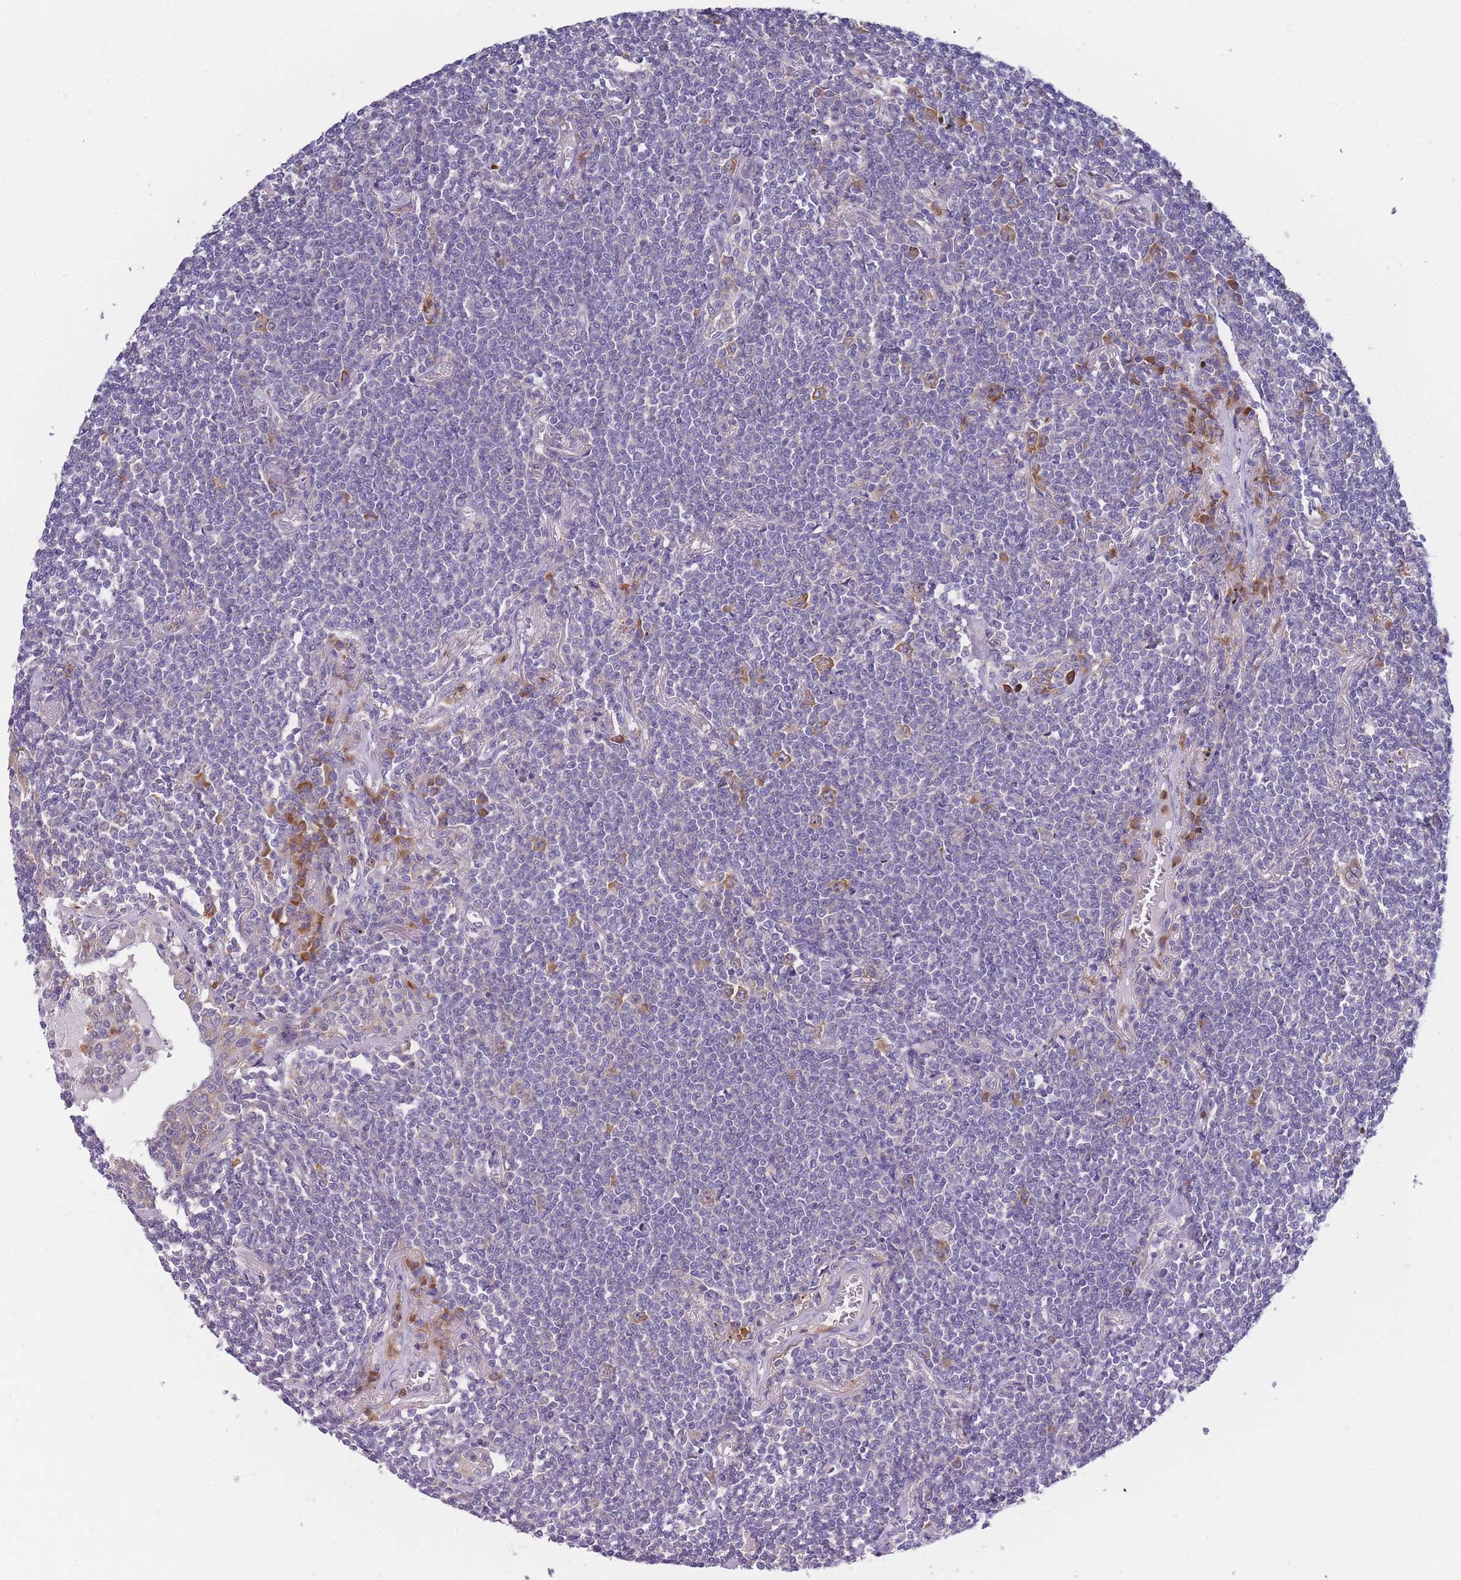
{"staining": {"intensity": "negative", "quantity": "none", "location": "none"}, "tissue": "lymphoma", "cell_type": "Tumor cells", "image_type": "cancer", "snomed": [{"axis": "morphology", "description": "Malignant lymphoma, non-Hodgkin's type, Low grade"}, {"axis": "topography", "description": "Lung"}], "caption": "Tumor cells show no significant expression in lymphoma. (DAB (3,3'-diaminobenzidine) immunohistochemistry with hematoxylin counter stain).", "gene": "NDUFAF6", "patient": {"sex": "female", "age": 71}}